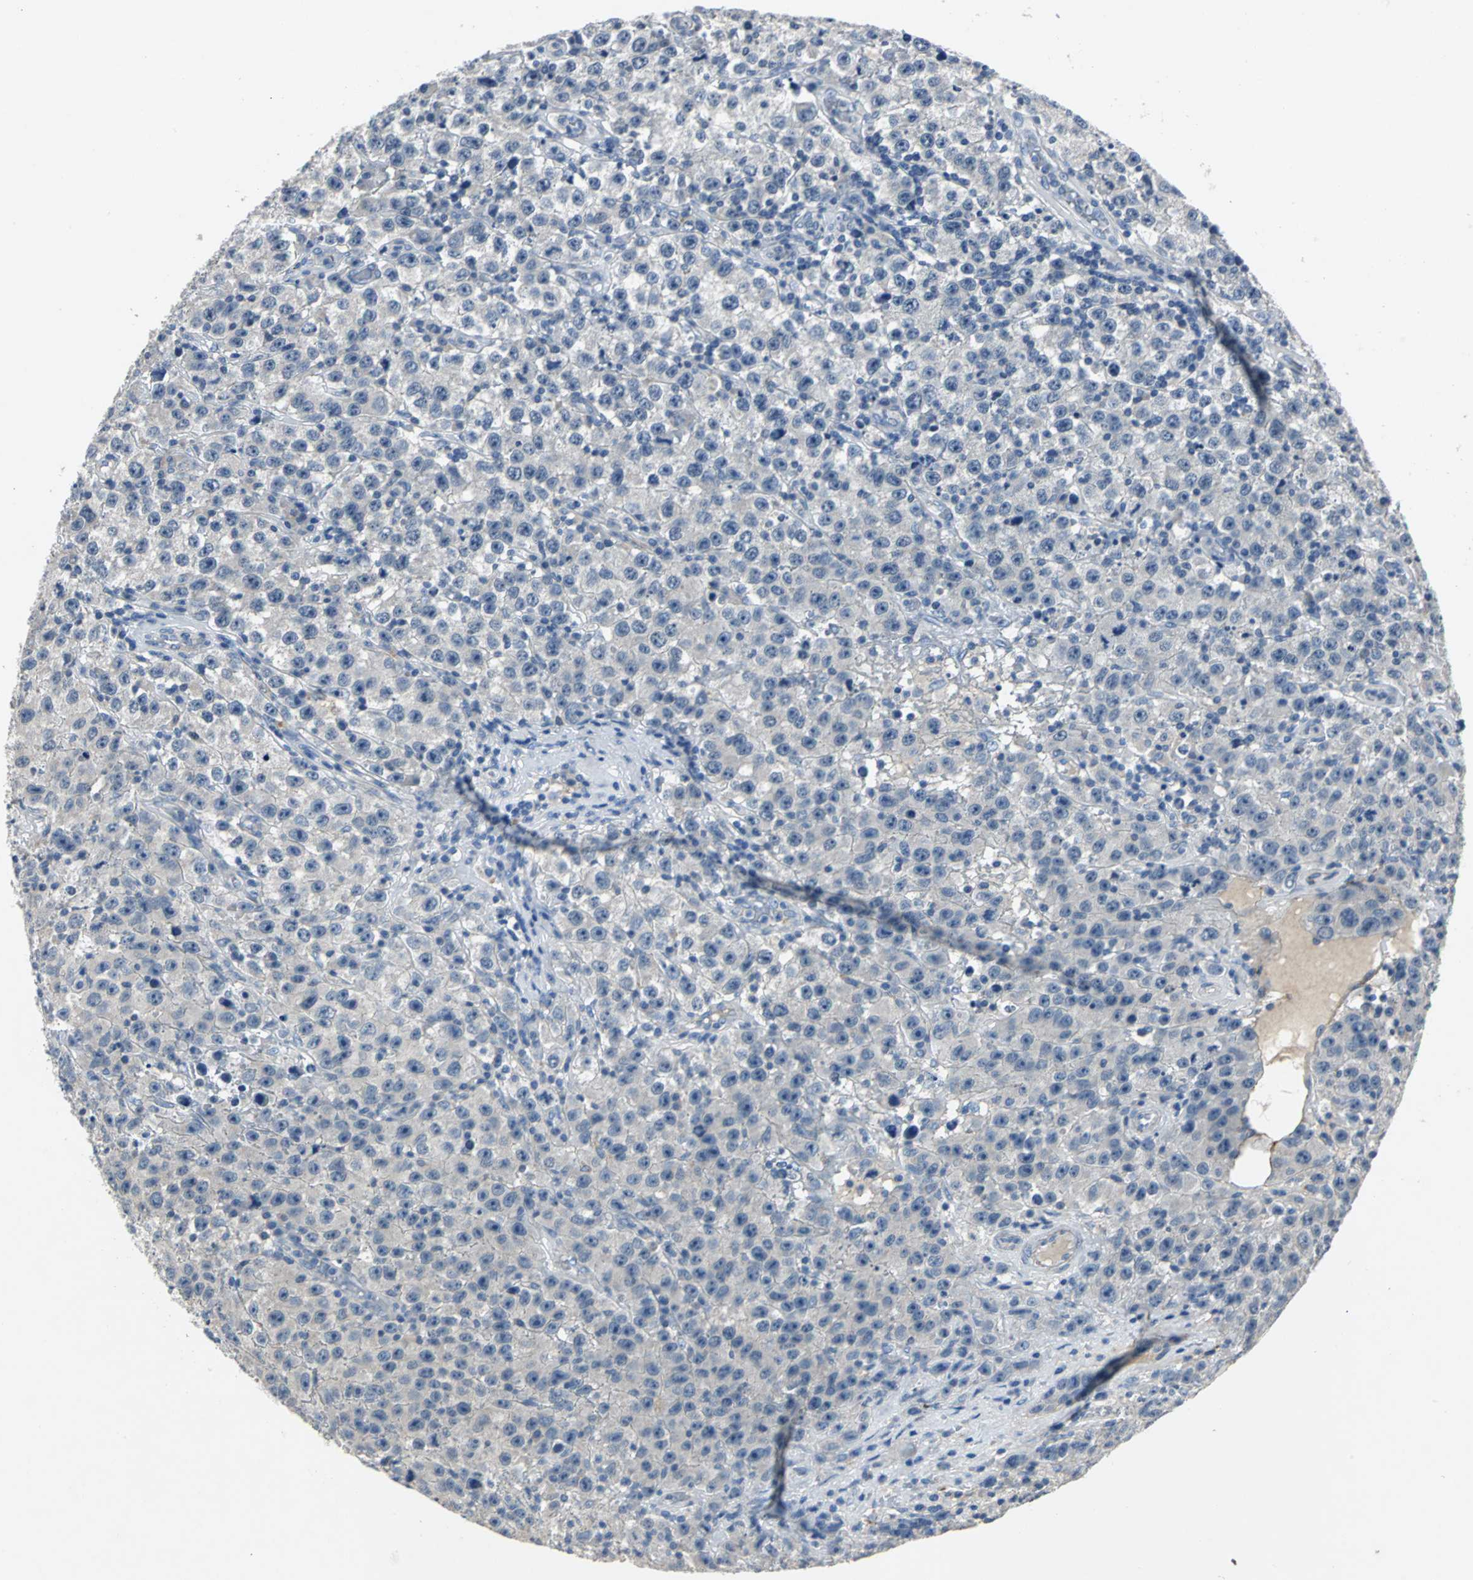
{"staining": {"intensity": "negative", "quantity": "none", "location": "none"}, "tissue": "testis cancer", "cell_type": "Tumor cells", "image_type": "cancer", "snomed": [{"axis": "morphology", "description": "Seminoma, NOS"}, {"axis": "topography", "description": "Testis"}], "caption": "Immunohistochemistry (IHC) micrograph of neoplastic tissue: human testis seminoma stained with DAB (3,3'-diaminobenzidine) reveals no significant protein staining in tumor cells. Brightfield microscopy of IHC stained with DAB (3,3'-diaminobenzidine) (brown) and hematoxylin (blue), captured at high magnification.", "gene": "EFNB3", "patient": {"sex": "male", "age": 52}}